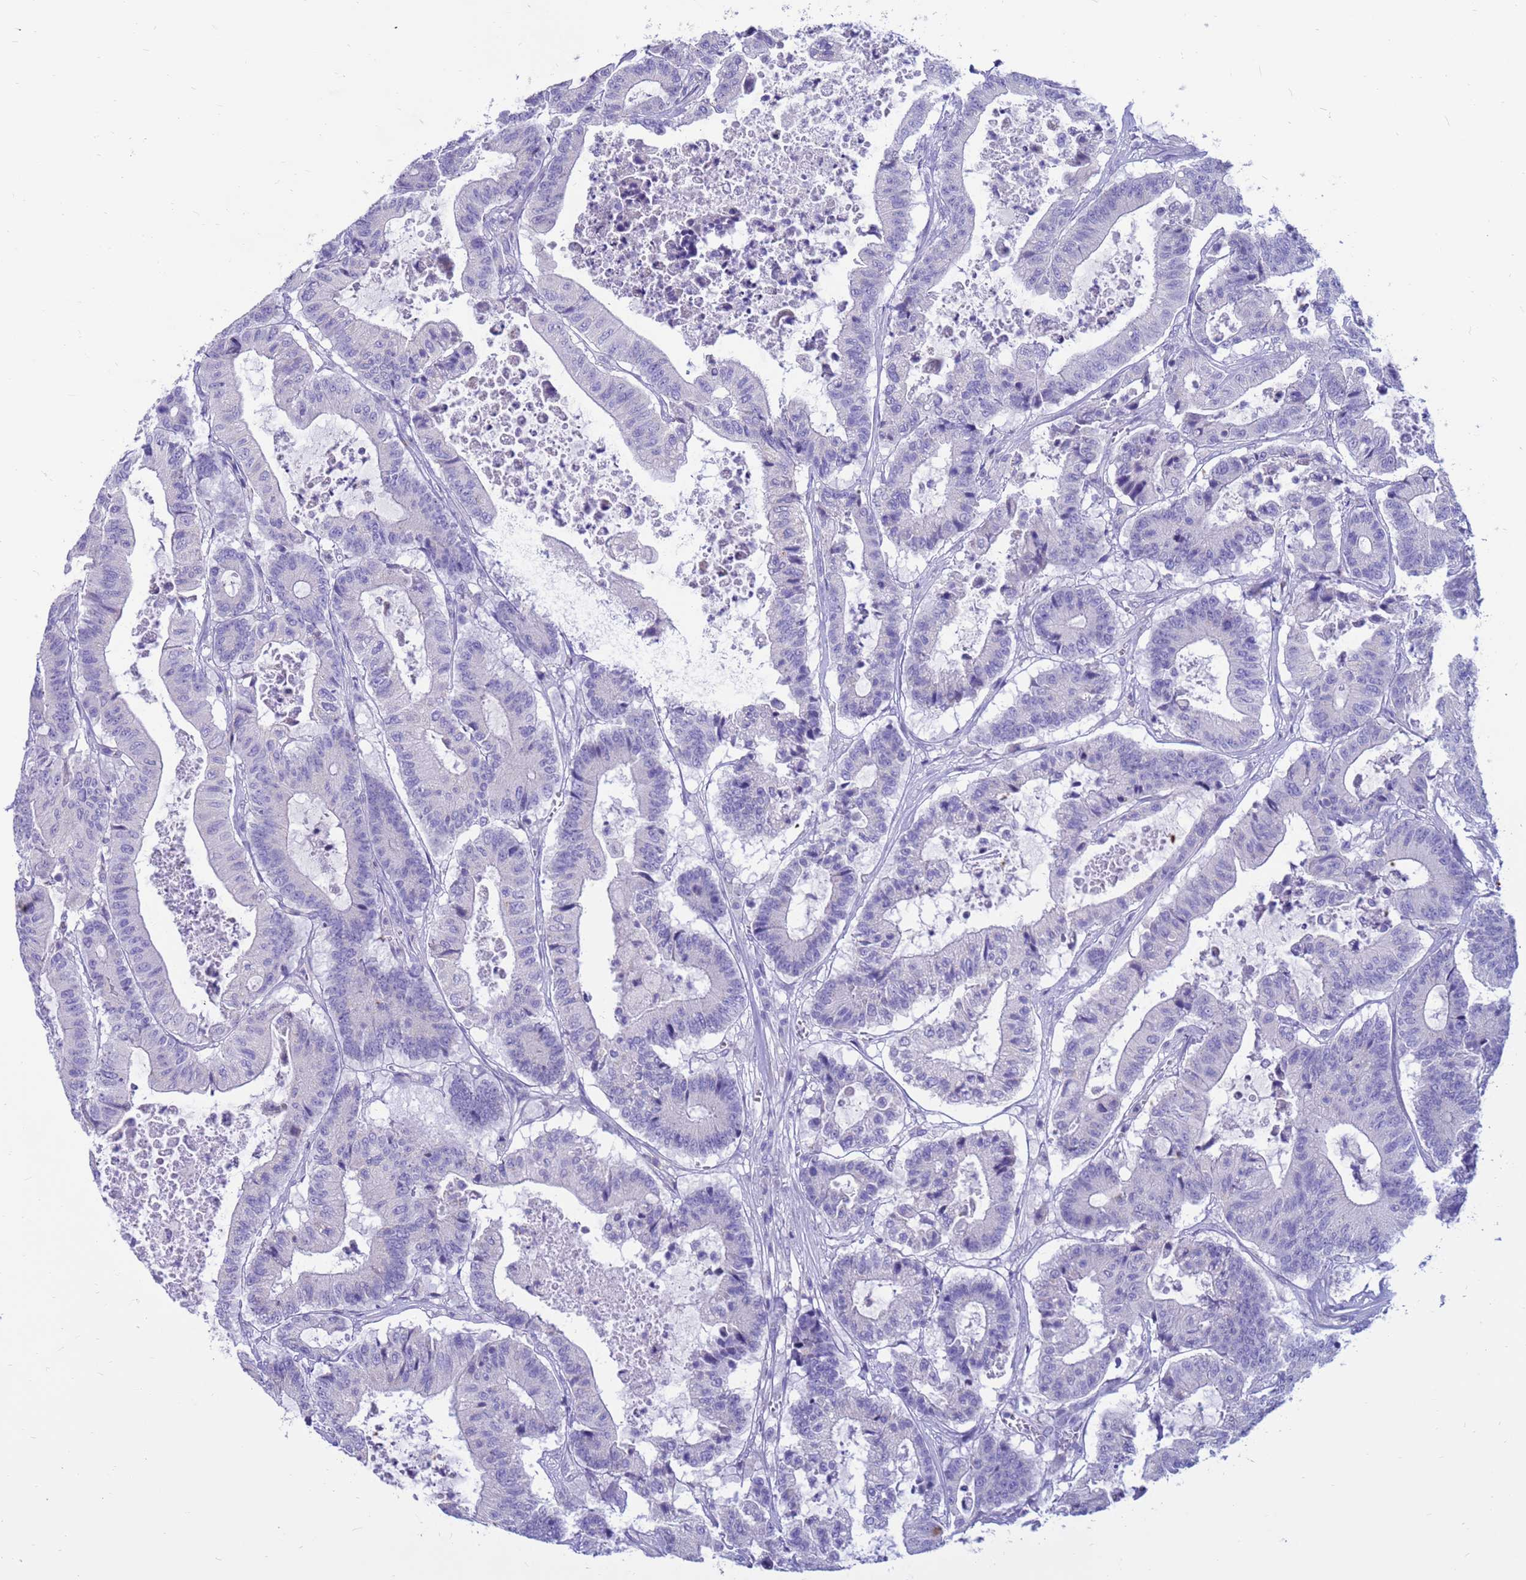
{"staining": {"intensity": "negative", "quantity": "none", "location": "none"}, "tissue": "colorectal cancer", "cell_type": "Tumor cells", "image_type": "cancer", "snomed": [{"axis": "morphology", "description": "Adenocarcinoma, NOS"}, {"axis": "topography", "description": "Colon"}], "caption": "Adenocarcinoma (colorectal) was stained to show a protein in brown. There is no significant expression in tumor cells.", "gene": "PDE10A", "patient": {"sex": "female", "age": 84}}